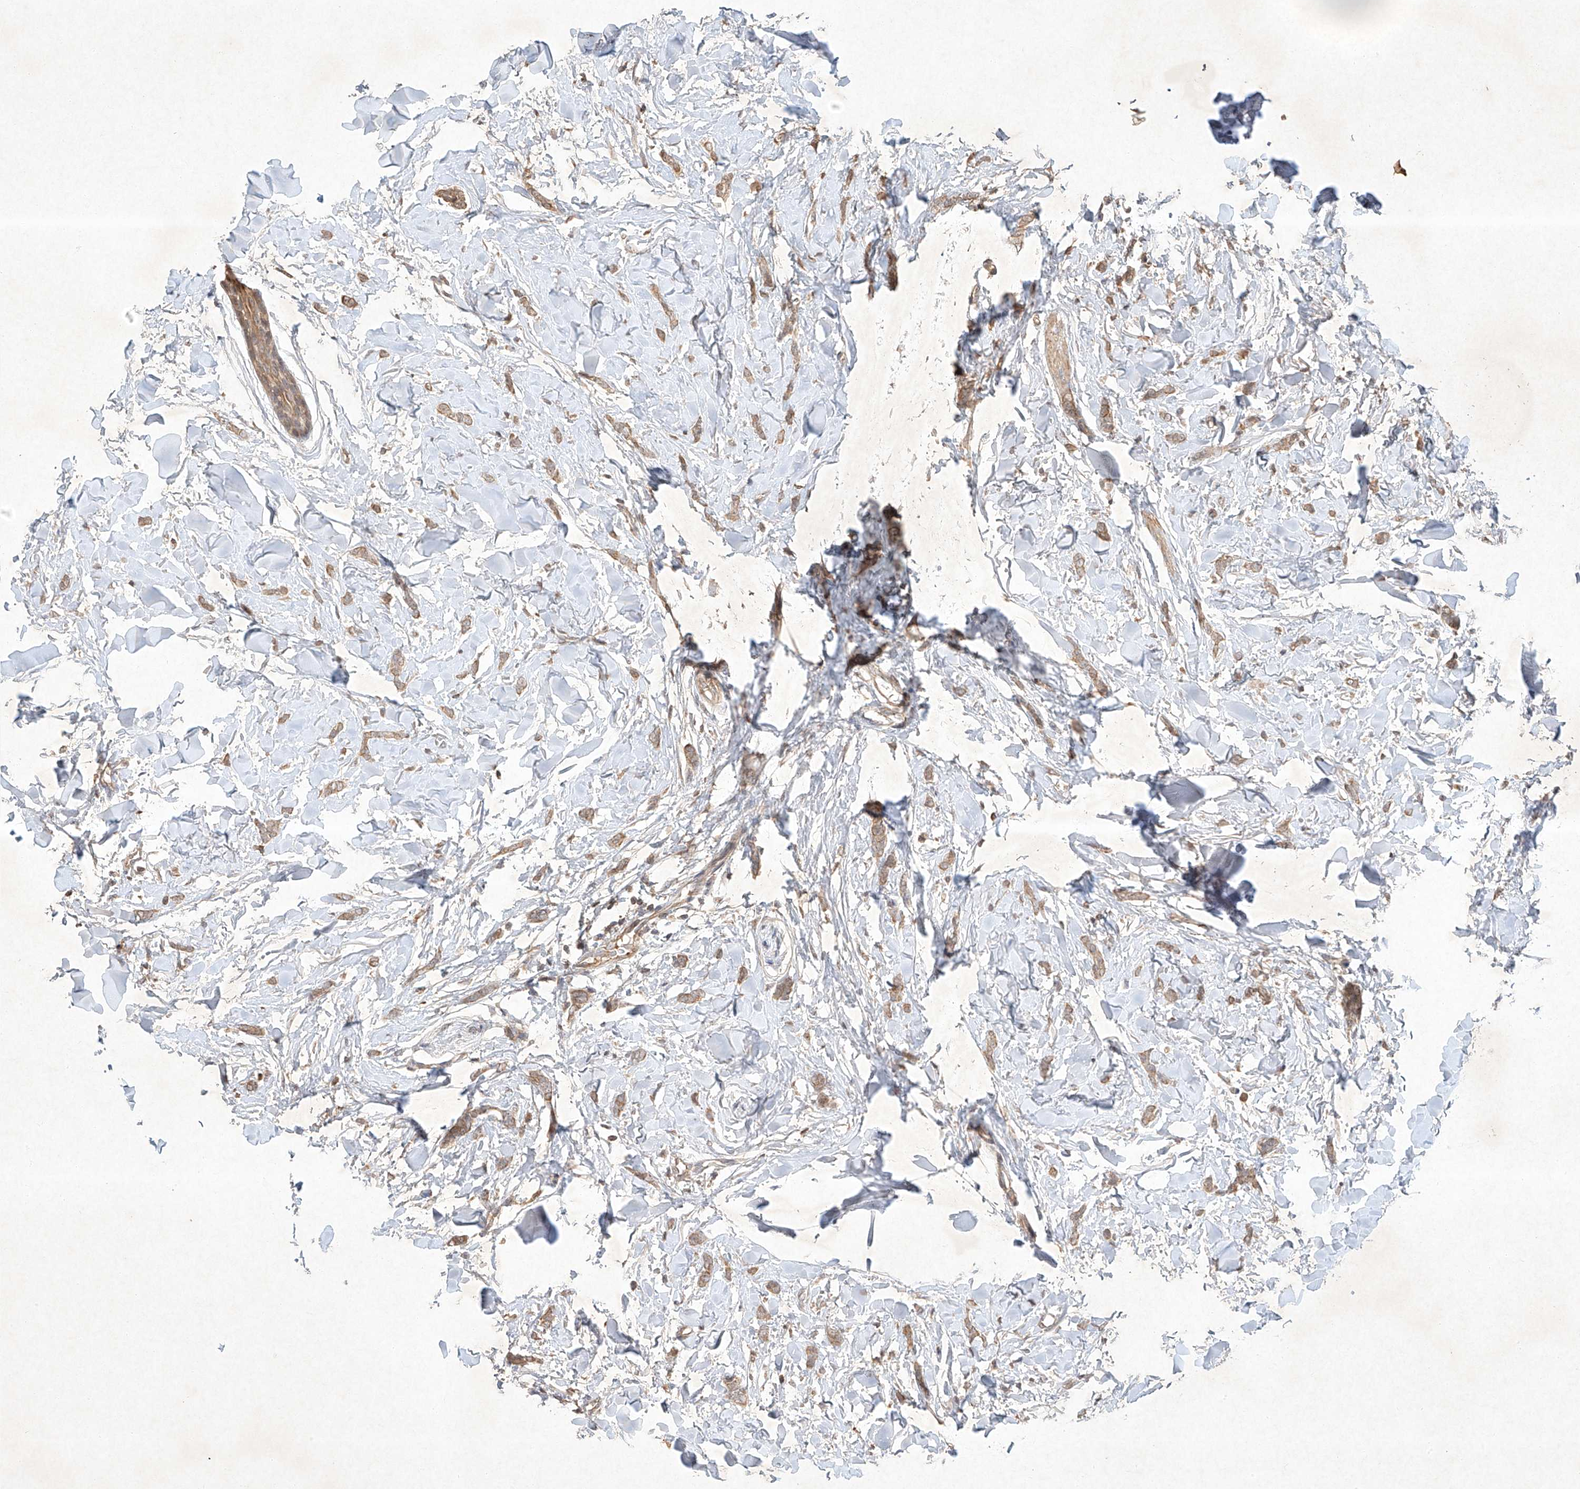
{"staining": {"intensity": "moderate", "quantity": ">75%", "location": "cytoplasmic/membranous"}, "tissue": "breast cancer", "cell_type": "Tumor cells", "image_type": "cancer", "snomed": [{"axis": "morphology", "description": "Lobular carcinoma"}, {"axis": "topography", "description": "Skin"}, {"axis": "topography", "description": "Breast"}], "caption": "Breast cancer was stained to show a protein in brown. There is medium levels of moderate cytoplasmic/membranous expression in about >75% of tumor cells.", "gene": "BTRC", "patient": {"sex": "female", "age": 46}}